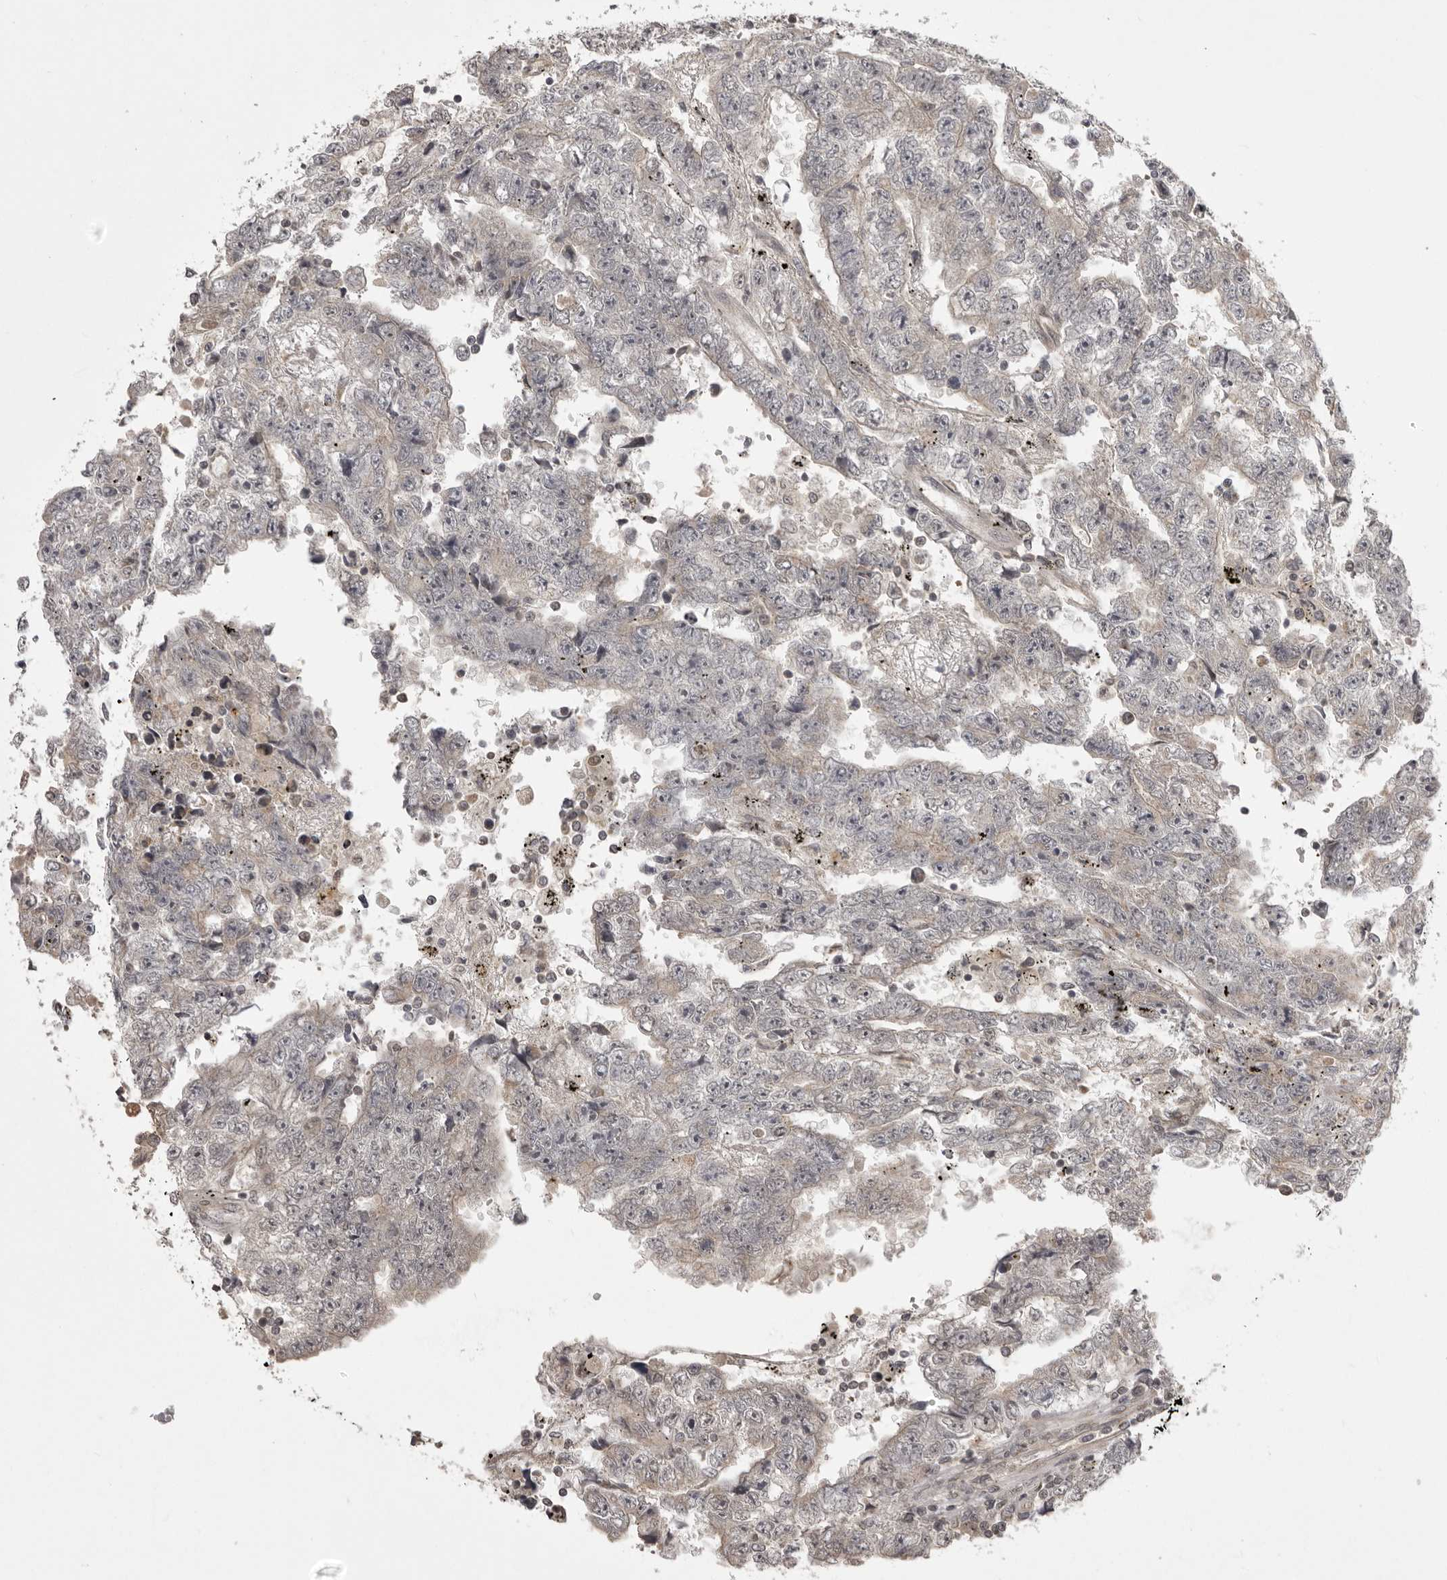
{"staining": {"intensity": "negative", "quantity": "none", "location": "none"}, "tissue": "testis cancer", "cell_type": "Tumor cells", "image_type": "cancer", "snomed": [{"axis": "morphology", "description": "Carcinoma, Embryonal, NOS"}, {"axis": "topography", "description": "Testis"}], "caption": "This is an IHC micrograph of human testis cancer (embryonal carcinoma). There is no positivity in tumor cells.", "gene": "C1orf109", "patient": {"sex": "male", "age": 25}}